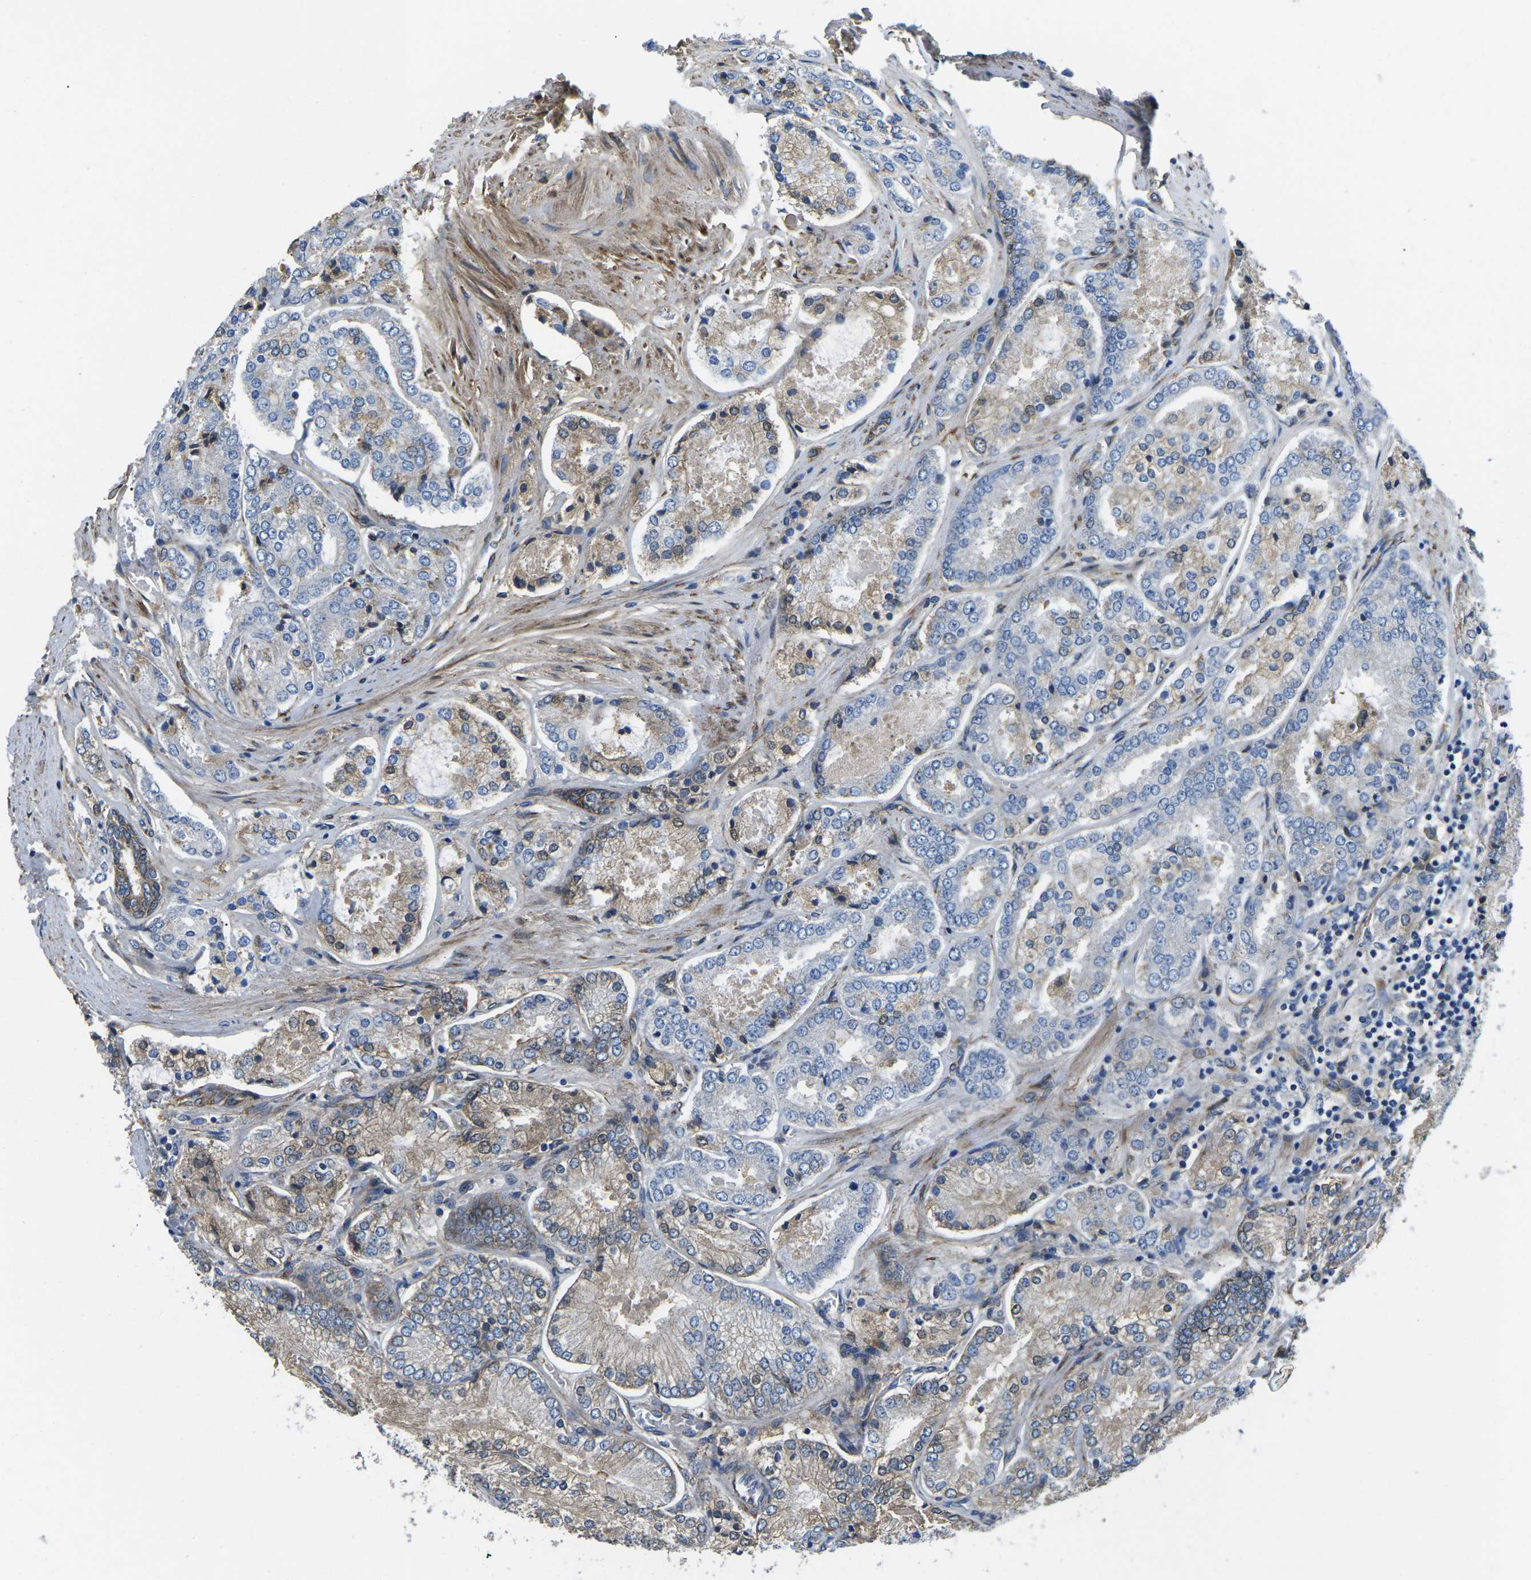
{"staining": {"intensity": "moderate", "quantity": "25%-75%", "location": "cytoplasmic/membranous"}, "tissue": "prostate cancer", "cell_type": "Tumor cells", "image_type": "cancer", "snomed": [{"axis": "morphology", "description": "Adenocarcinoma, High grade"}, {"axis": "topography", "description": "Prostate"}], "caption": "Human prostate cancer (high-grade adenocarcinoma) stained for a protein (brown) displays moderate cytoplasmic/membranous positive expression in approximately 25%-75% of tumor cells.", "gene": "PDZD8", "patient": {"sex": "male", "age": 65}}